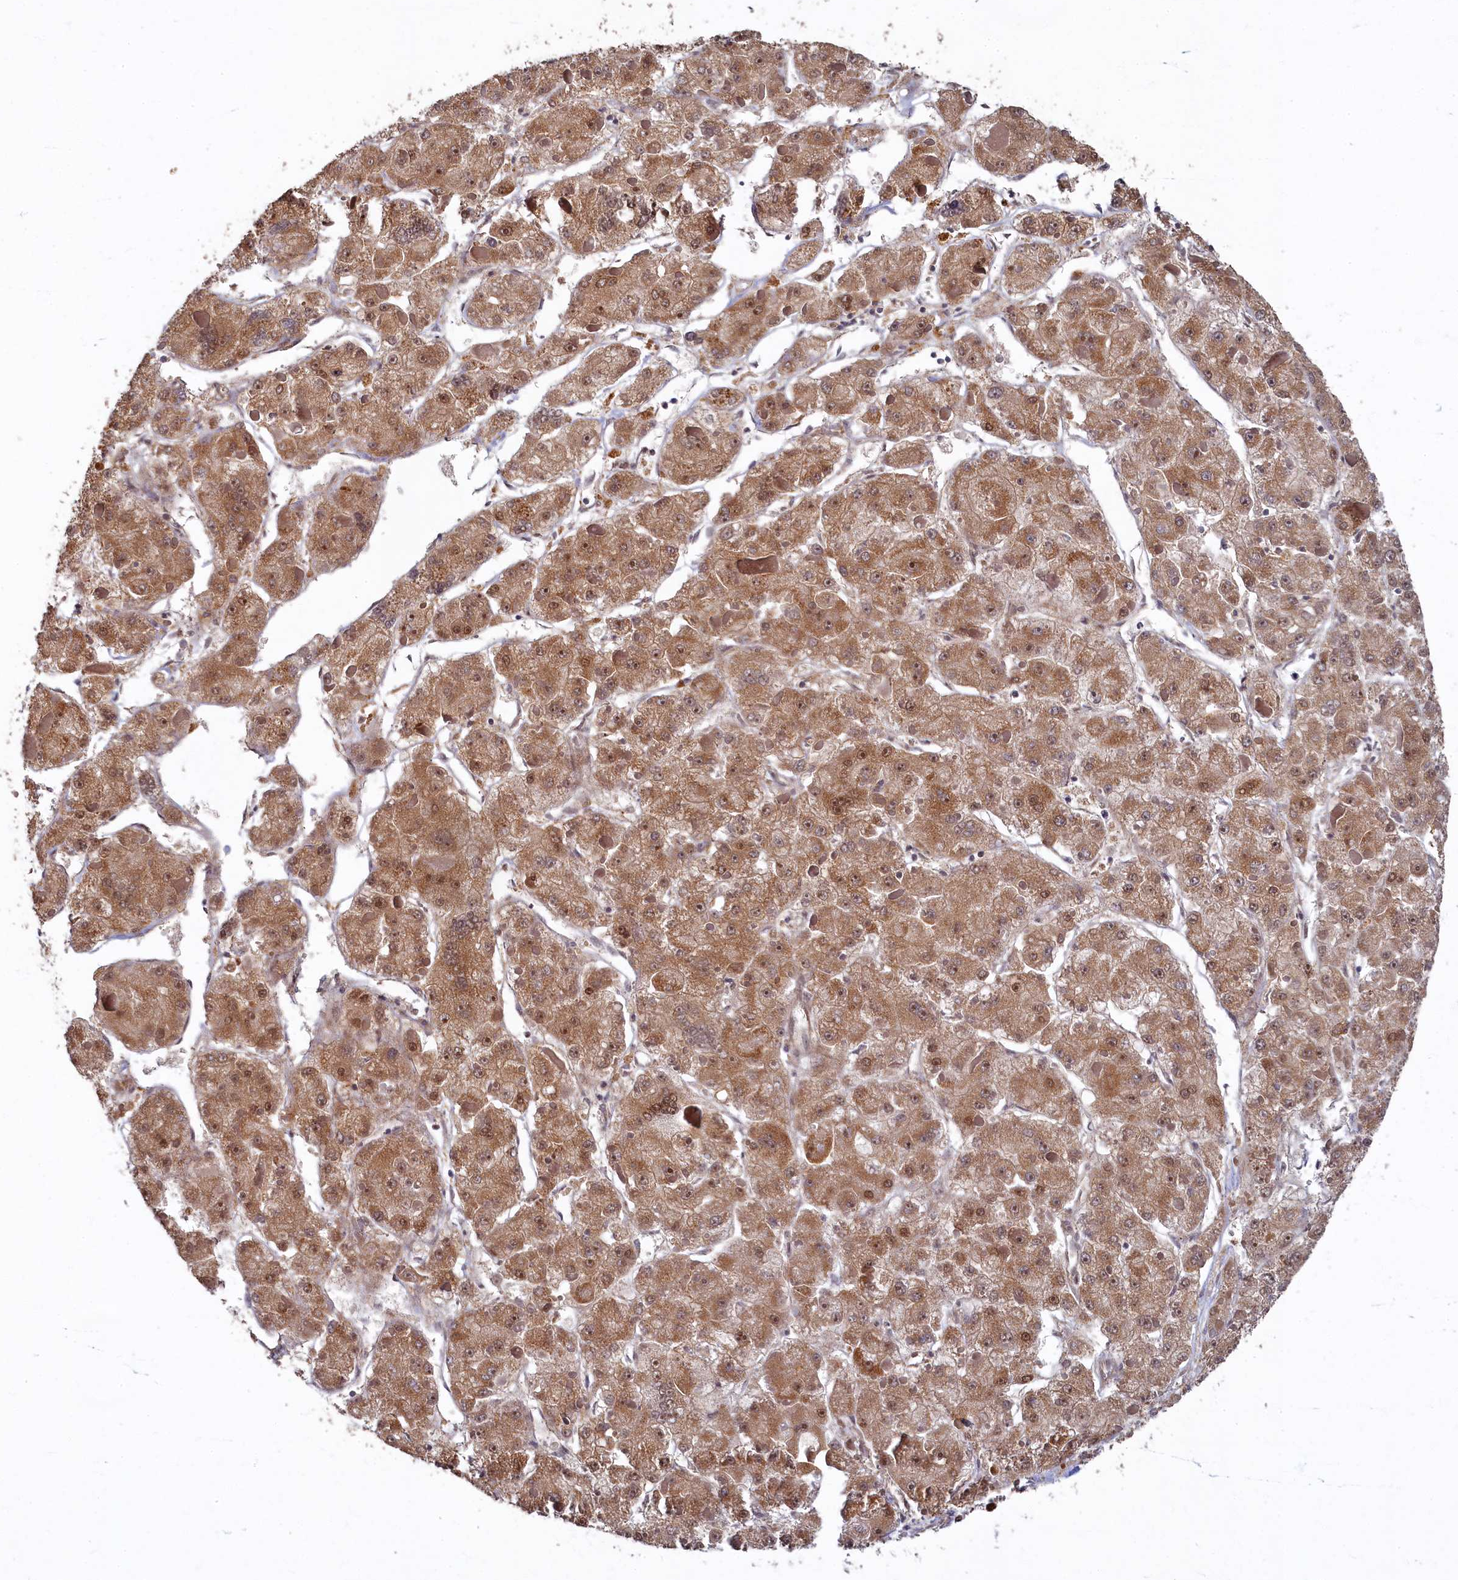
{"staining": {"intensity": "moderate", "quantity": ">75%", "location": "cytoplasmic/membranous,nuclear"}, "tissue": "liver cancer", "cell_type": "Tumor cells", "image_type": "cancer", "snomed": [{"axis": "morphology", "description": "Carcinoma, Hepatocellular, NOS"}, {"axis": "topography", "description": "Liver"}], "caption": "A high-resolution histopathology image shows immunohistochemistry (IHC) staining of hepatocellular carcinoma (liver), which reveals moderate cytoplasmic/membranous and nuclear positivity in approximately >75% of tumor cells.", "gene": "CEP20", "patient": {"sex": "female", "age": 73}}